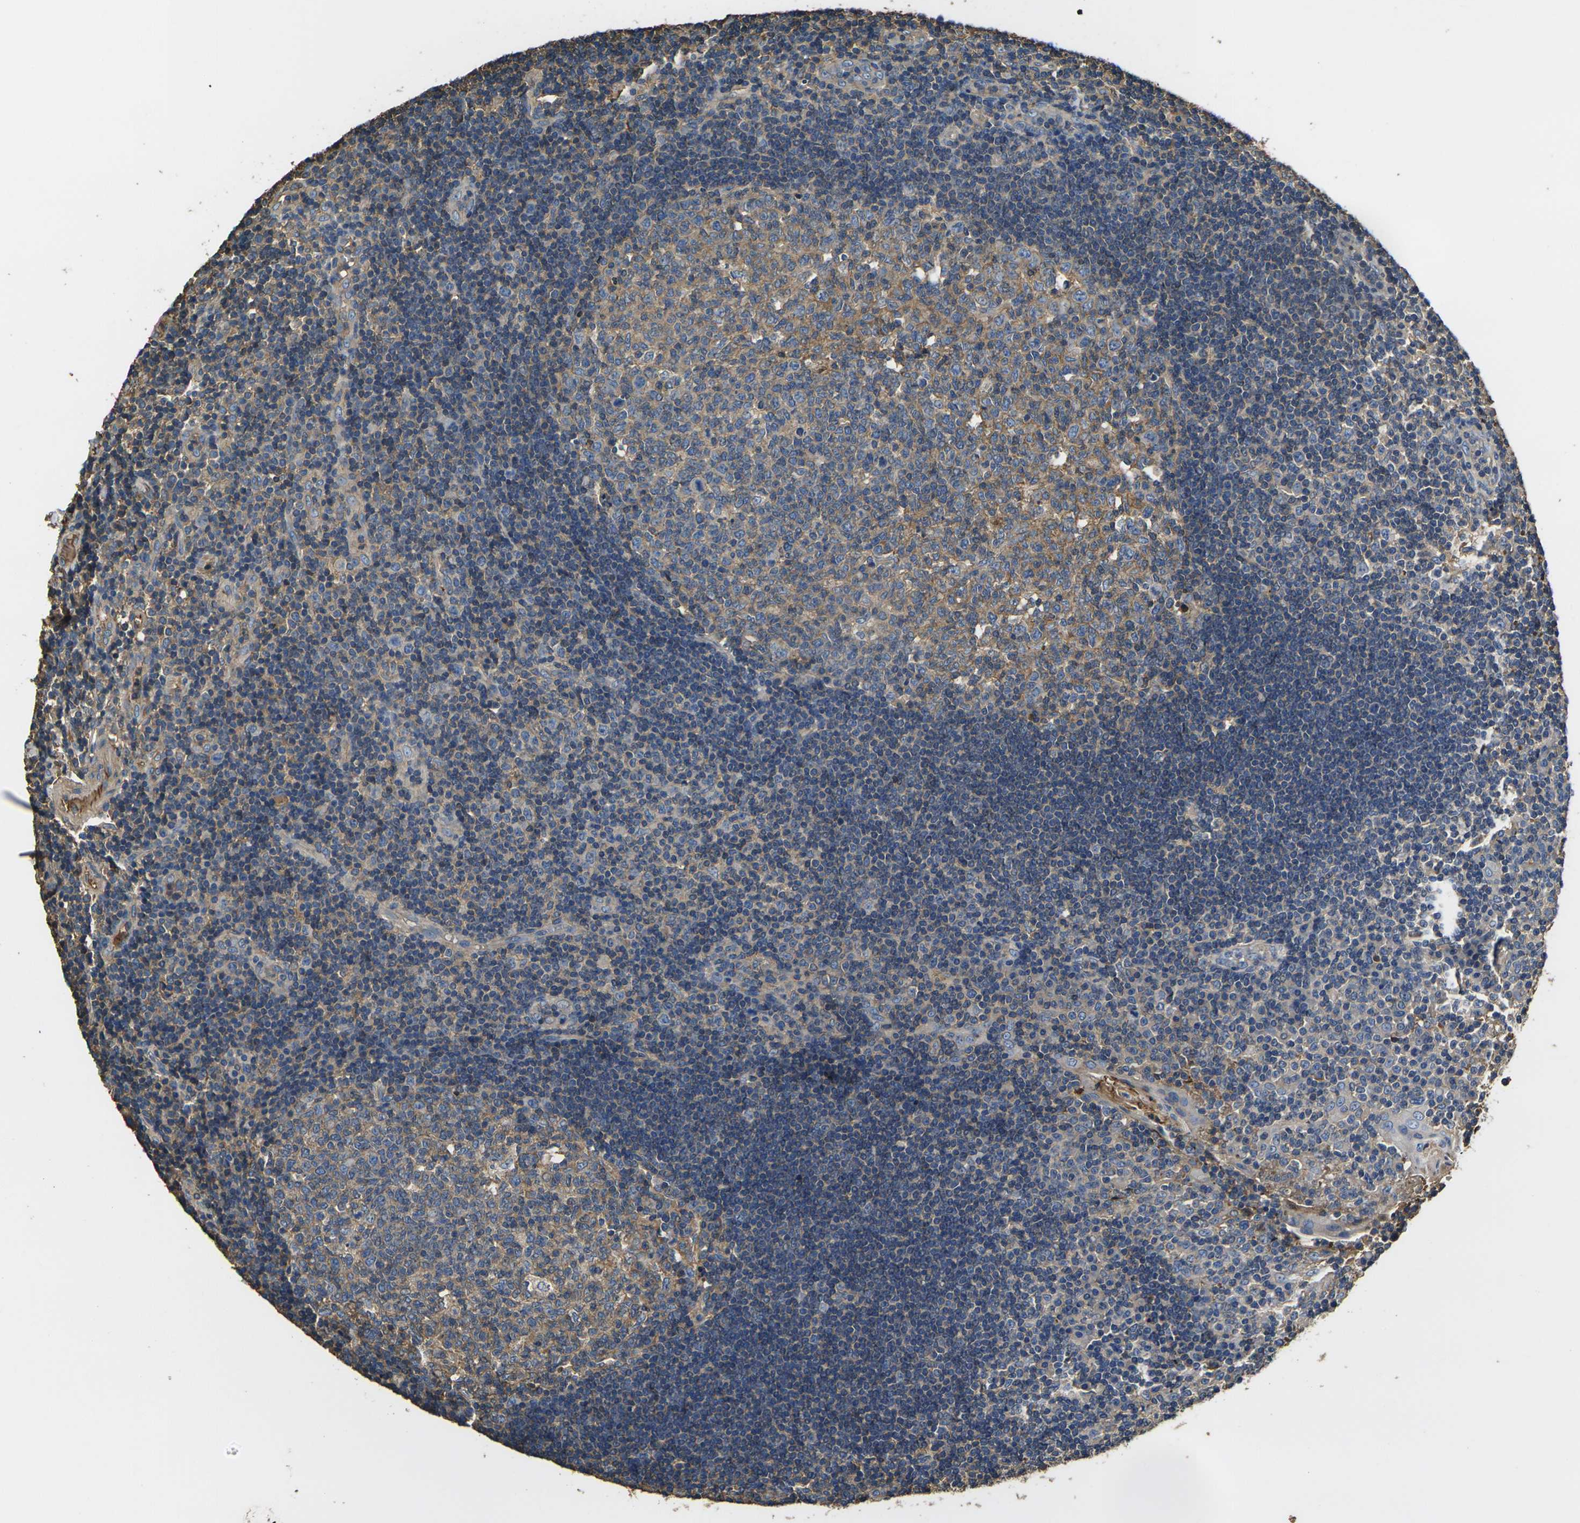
{"staining": {"intensity": "weak", "quantity": "25%-75%", "location": "cytoplasmic/membranous"}, "tissue": "tonsil", "cell_type": "Germinal center cells", "image_type": "normal", "snomed": [{"axis": "morphology", "description": "Normal tissue, NOS"}, {"axis": "topography", "description": "Tonsil"}], "caption": "Tonsil was stained to show a protein in brown. There is low levels of weak cytoplasmic/membranous staining in about 25%-75% of germinal center cells. The staining is performed using DAB (3,3'-diaminobenzidine) brown chromogen to label protein expression. The nuclei are counter-stained blue using hematoxylin.", "gene": "HSPG2", "patient": {"sex": "female", "age": 40}}